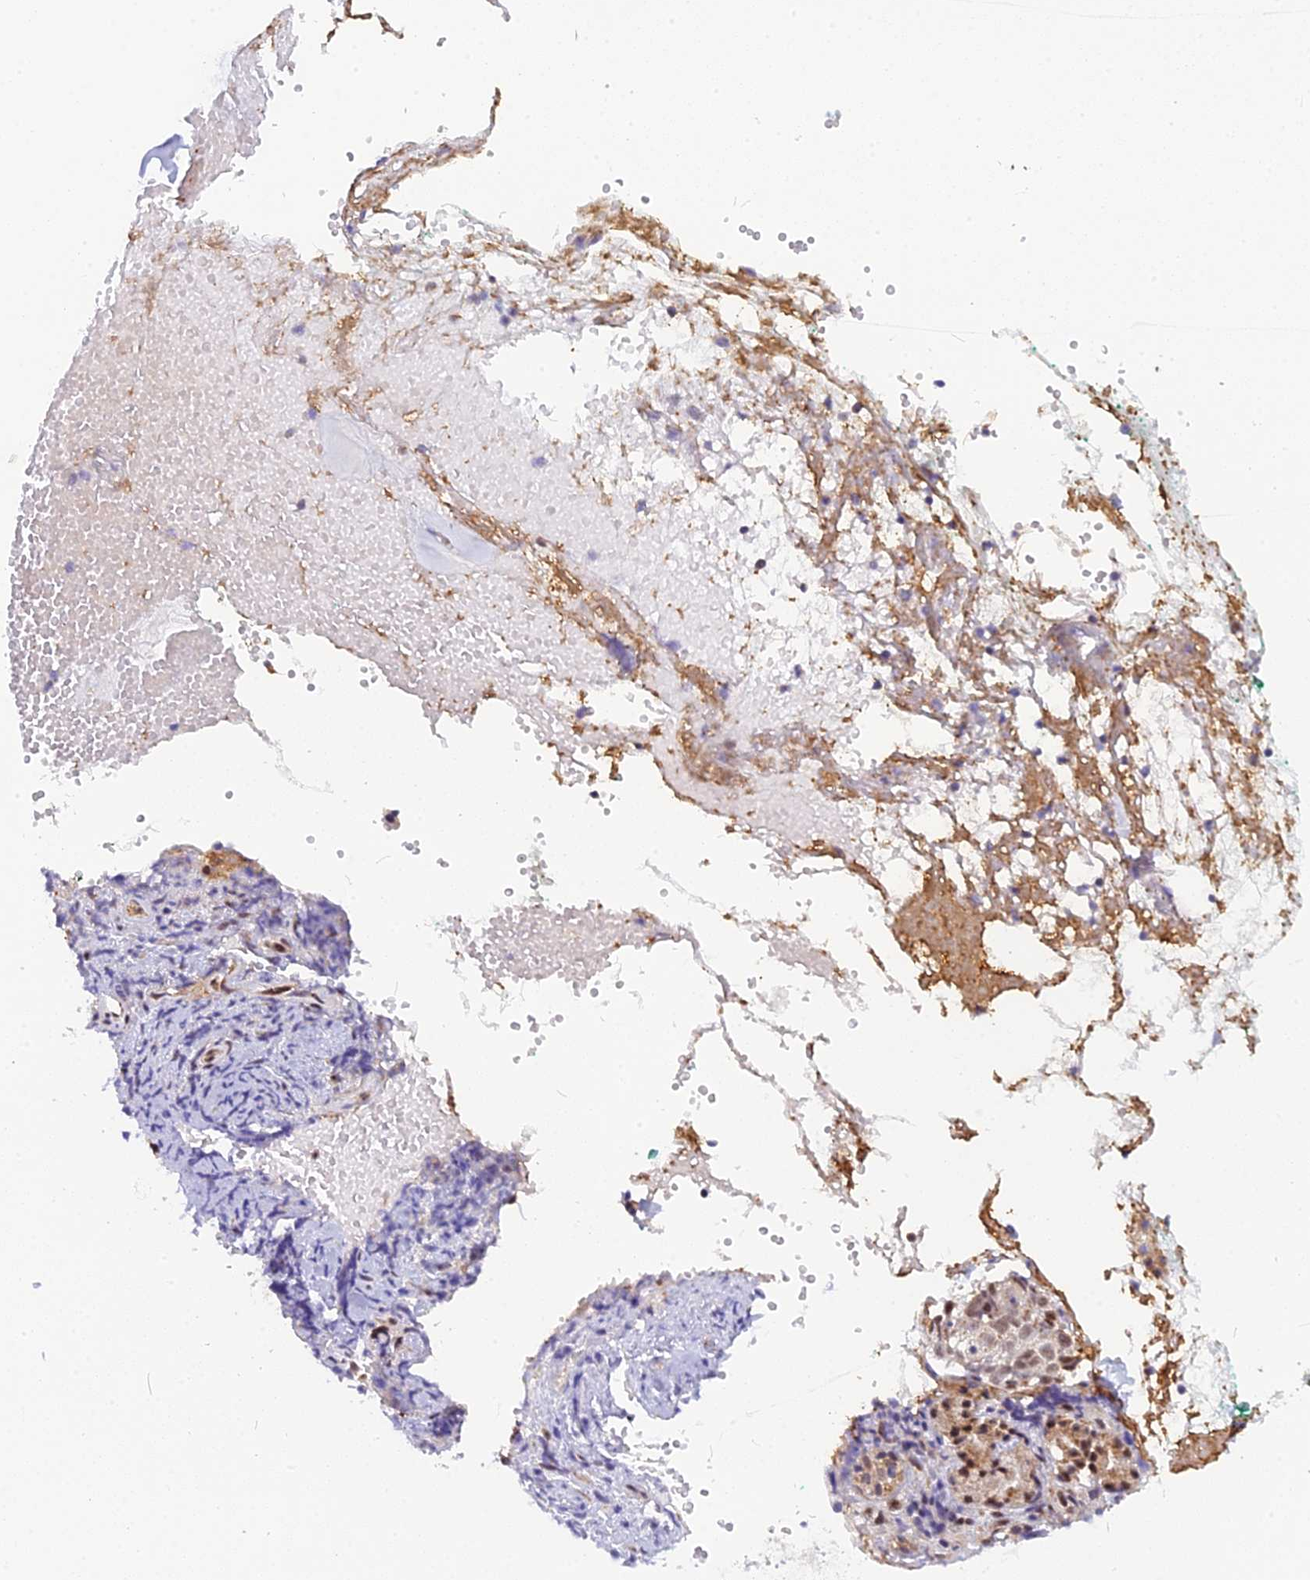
{"staining": {"intensity": "negative", "quantity": "none", "location": "none"}, "tissue": "adipose tissue", "cell_type": "Adipocytes", "image_type": "normal", "snomed": [{"axis": "morphology", "description": "Normal tissue, NOS"}, {"axis": "morphology", "description": "Basal cell carcinoma"}, {"axis": "topography", "description": "Cartilage tissue"}, {"axis": "topography", "description": "Nasopharynx"}, {"axis": "topography", "description": "Oral tissue"}], "caption": "A high-resolution photomicrograph shows immunohistochemistry (IHC) staining of normal adipose tissue, which demonstrates no significant staining in adipocytes.", "gene": "CMC1", "patient": {"sex": "female", "age": 77}}